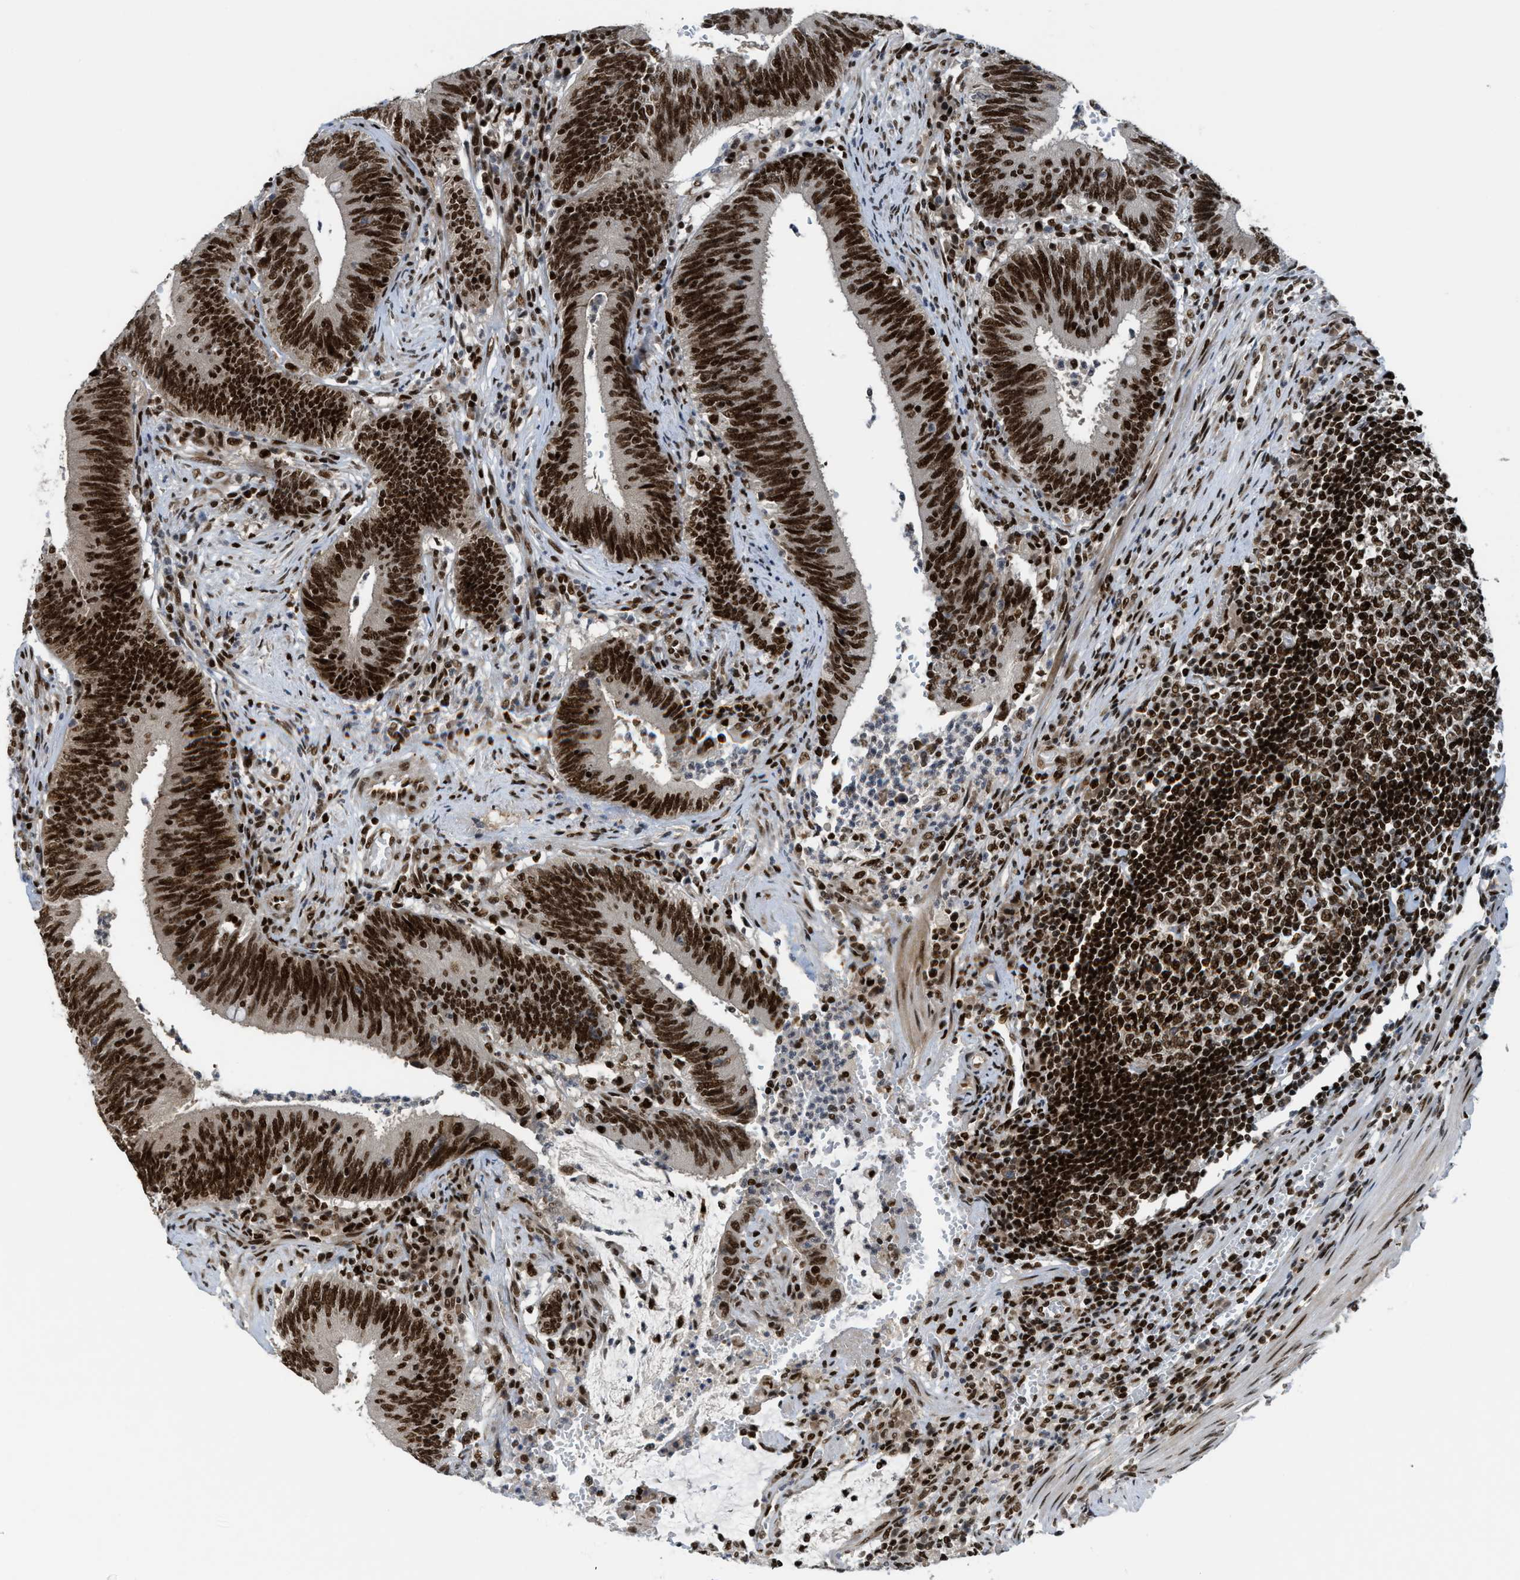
{"staining": {"intensity": "strong", "quantity": ">75%", "location": "nuclear"}, "tissue": "colorectal cancer", "cell_type": "Tumor cells", "image_type": "cancer", "snomed": [{"axis": "morphology", "description": "Normal tissue, NOS"}, {"axis": "morphology", "description": "Adenocarcinoma, NOS"}, {"axis": "topography", "description": "Rectum"}], "caption": "Immunohistochemical staining of human colorectal cancer displays high levels of strong nuclear expression in approximately >75% of tumor cells.", "gene": "RFX5", "patient": {"sex": "female", "age": 66}}